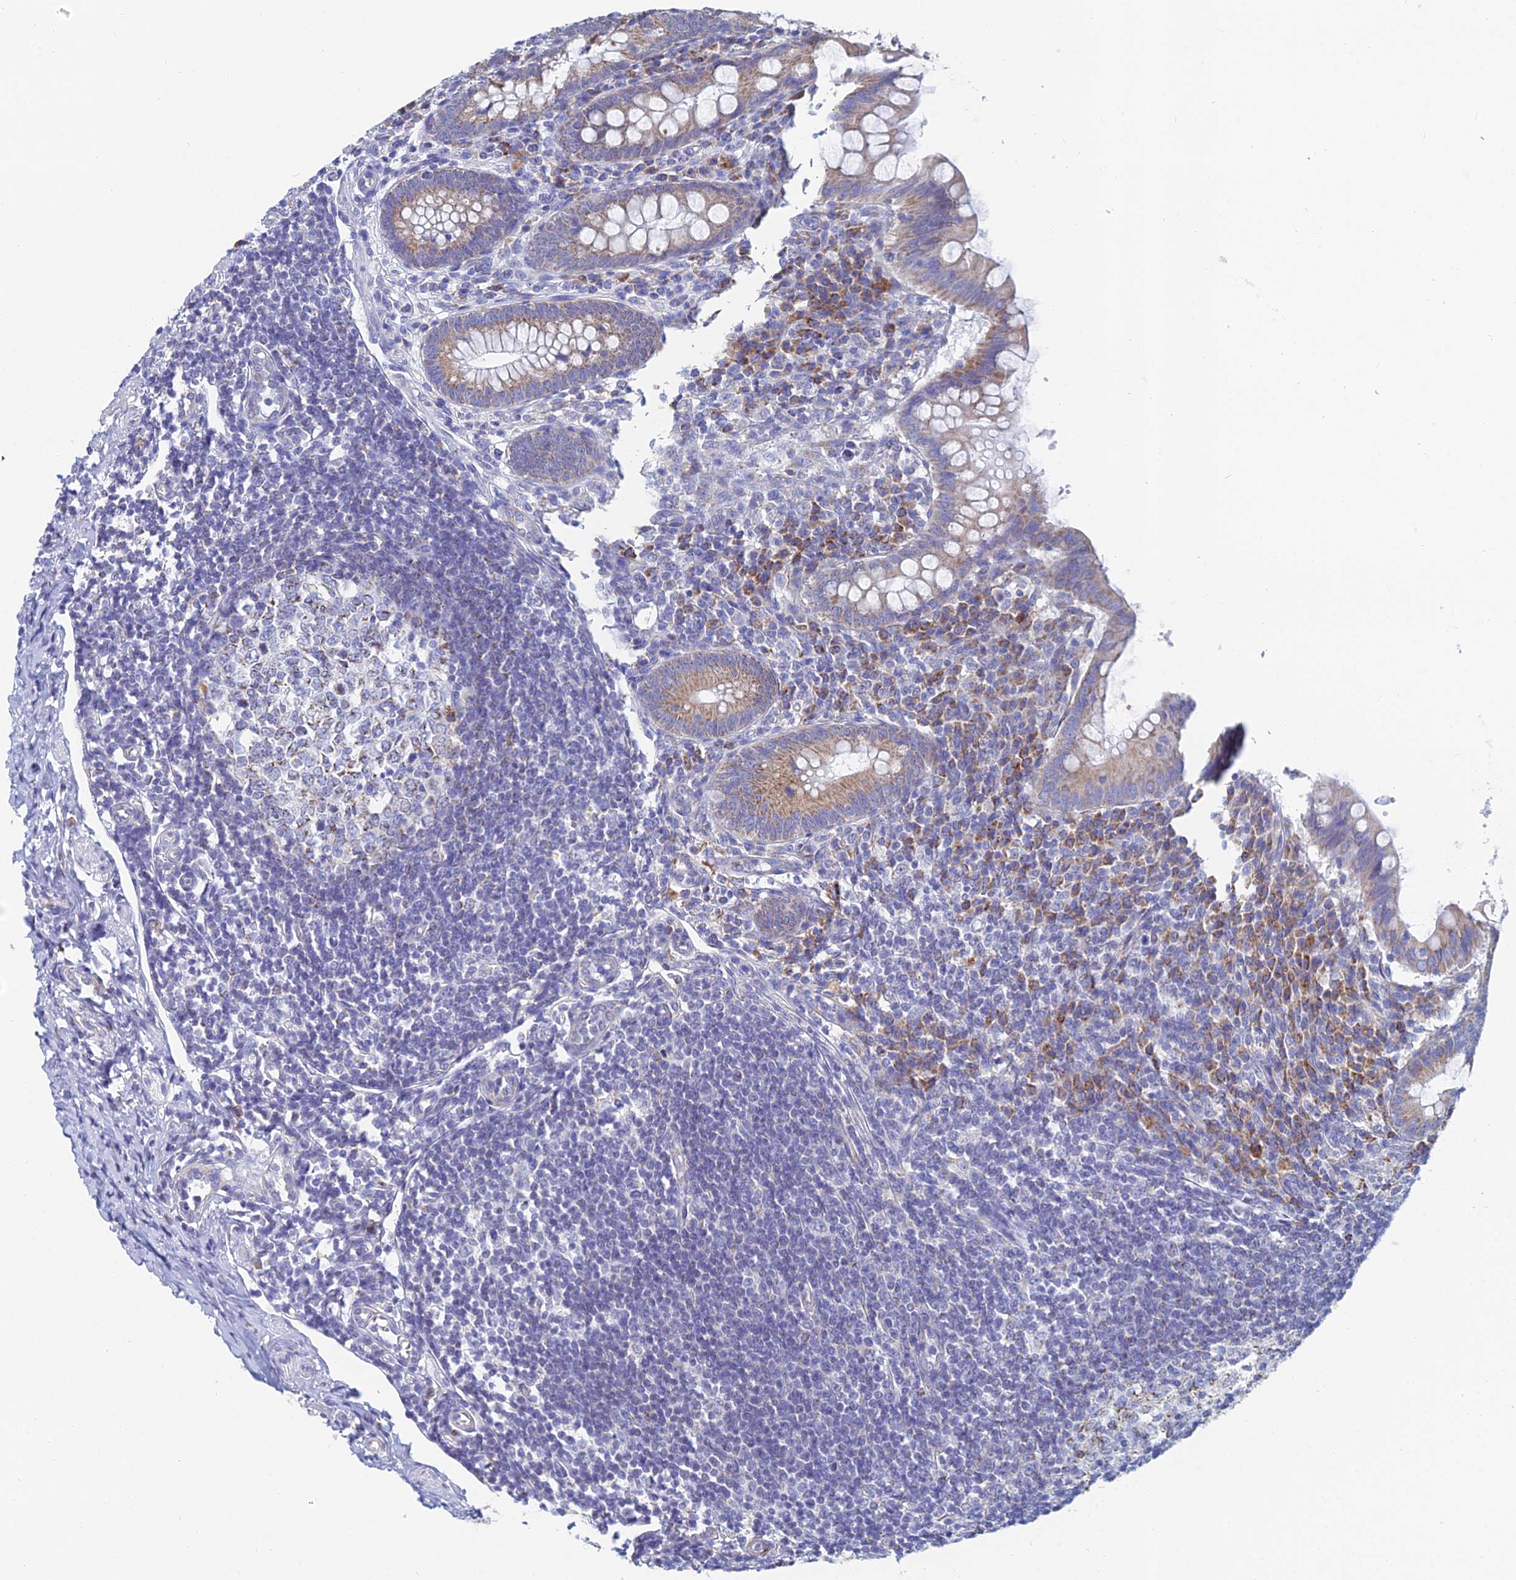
{"staining": {"intensity": "weak", "quantity": ">75%", "location": "cytoplasmic/membranous"}, "tissue": "appendix", "cell_type": "Glandular cells", "image_type": "normal", "snomed": [{"axis": "morphology", "description": "Normal tissue, NOS"}, {"axis": "topography", "description": "Appendix"}], "caption": "An image showing weak cytoplasmic/membranous staining in about >75% of glandular cells in normal appendix, as visualized by brown immunohistochemical staining.", "gene": "CRACR2B", "patient": {"sex": "female", "age": 33}}